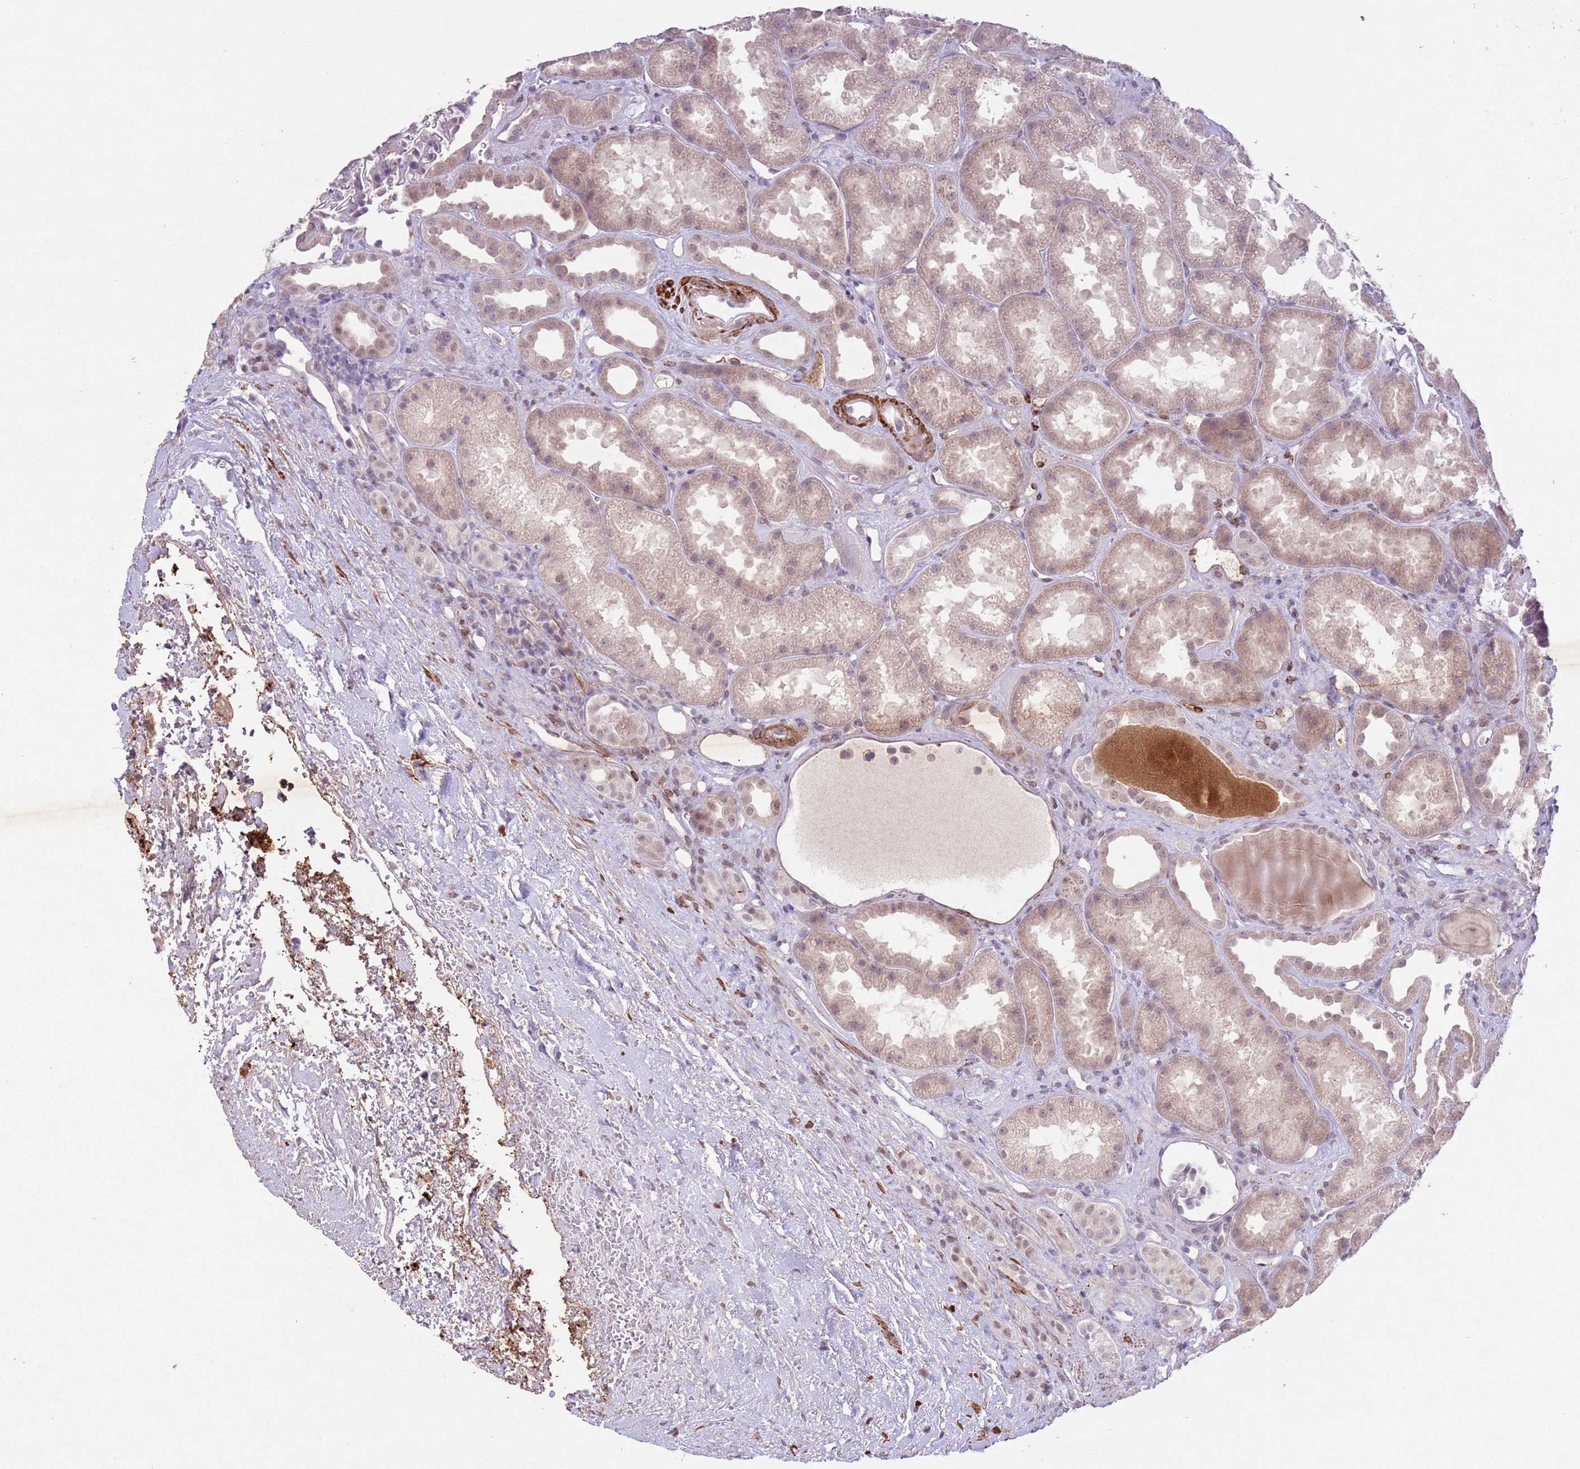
{"staining": {"intensity": "negative", "quantity": "none", "location": "none"}, "tissue": "kidney", "cell_type": "Cells in glomeruli", "image_type": "normal", "snomed": [{"axis": "morphology", "description": "Normal tissue, NOS"}, {"axis": "topography", "description": "Kidney"}], "caption": "Protein analysis of benign kidney shows no significant staining in cells in glomeruli.", "gene": "CCNI", "patient": {"sex": "male", "age": 61}}